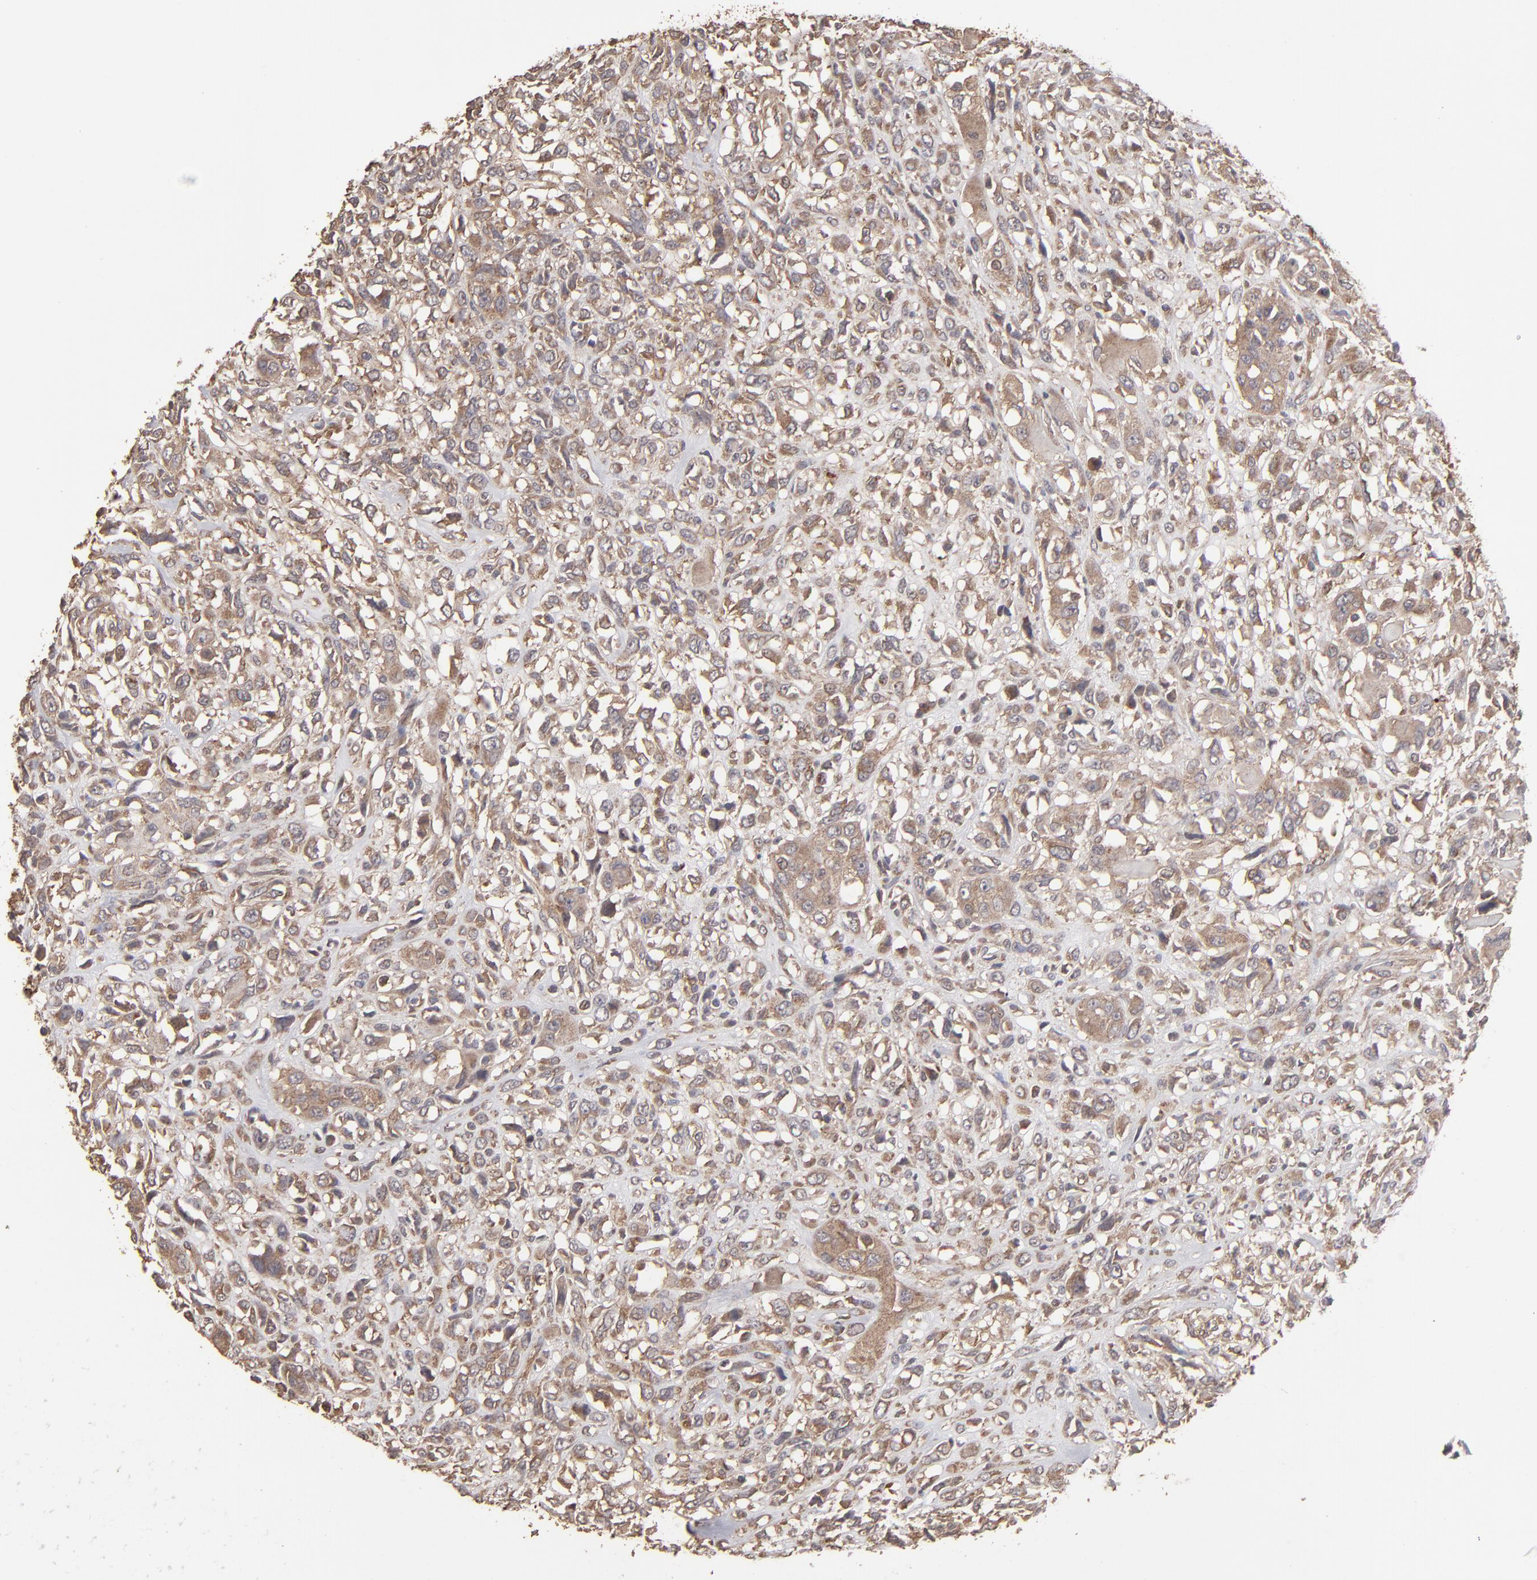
{"staining": {"intensity": "moderate", "quantity": ">75%", "location": "cytoplasmic/membranous"}, "tissue": "head and neck cancer", "cell_type": "Tumor cells", "image_type": "cancer", "snomed": [{"axis": "morphology", "description": "Neoplasm, malignant, NOS"}, {"axis": "topography", "description": "Salivary gland"}, {"axis": "topography", "description": "Head-Neck"}], "caption": "A histopathology image showing moderate cytoplasmic/membranous expression in approximately >75% of tumor cells in head and neck cancer (neoplasm (malignant)), as visualized by brown immunohistochemical staining.", "gene": "MMP2", "patient": {"sex": "male", "age": 43}}